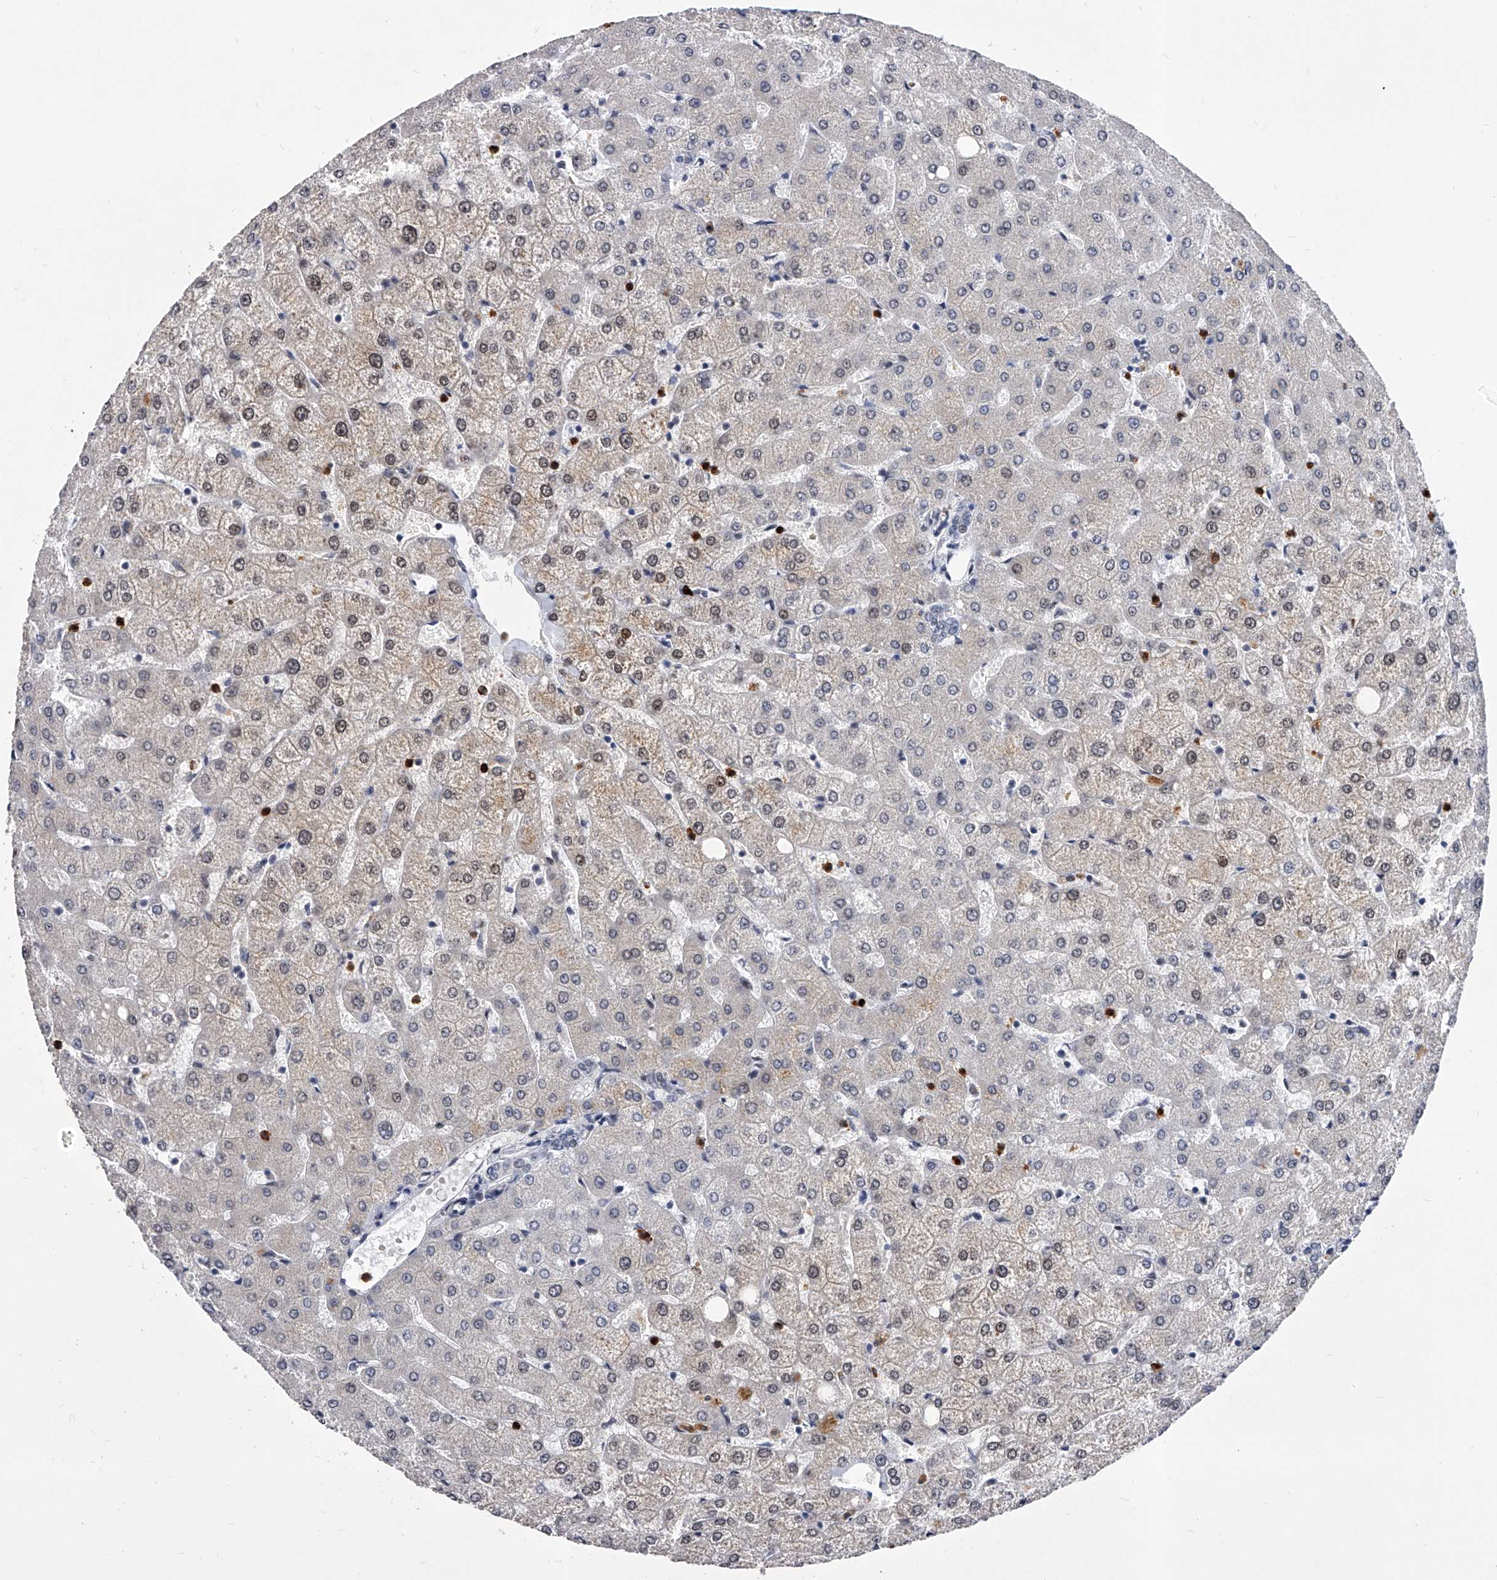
{"staining": {"intensity": "negative", "quantity": "none", "location": "none"}, "tissue": "liver", "cell_type": "Cholangiocytes", "image_type": "normal", "snomed": [{"axis": "morphology", "description": "Normal tissue, NOS"}, {"axis": "topography", "description": "Liver"}], "caption": "Immunohistochemistry (IHC) photomicrograph of unremarkable liver: liver stained with DAB demonstrates no significant protein expression in cholangiocytes. (DAB (3,3'-diaminobenzidine) immunohistochemistry, high magnification).", "gene": "TESK2", "patient": {"sex": "female", "age": 54}}